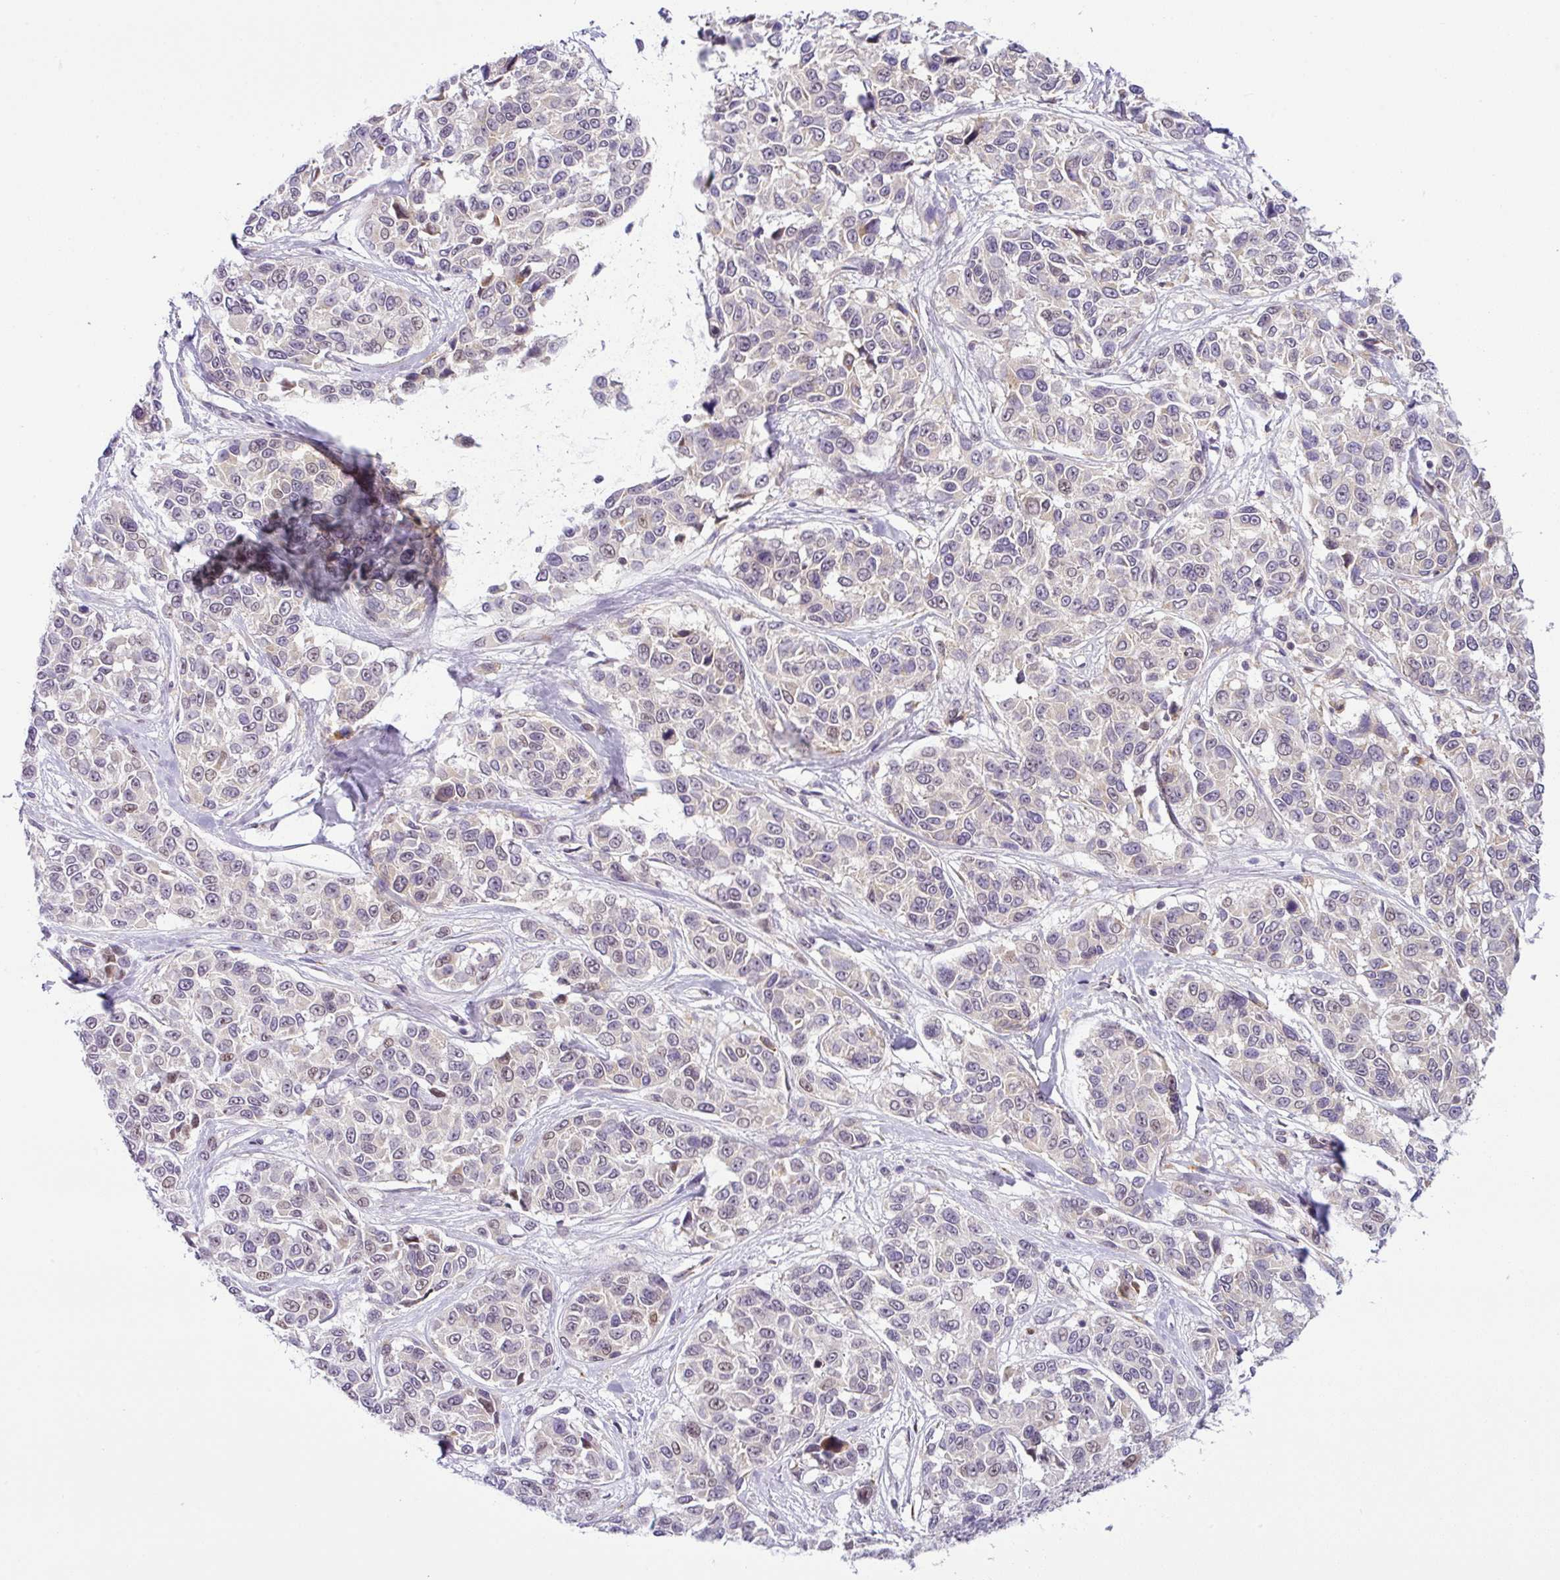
{"staining": {"intensity": "weak", "quantity": "<25%", "location": "nuclear"}, "tissue": "melanoma", "cell_type": "Tumor cells", "image_type": "cancer", "snomed": [{"axis": "morphology", "description": "Malignant melanoma, NOS"}, {"axis": "topography", "description": "Skin"}], "caption": "There is no significant staining in tumor cells of malignant melanoma.", "gene": "NDUFB2", "patient": {"sex": "female", "age": 66}}